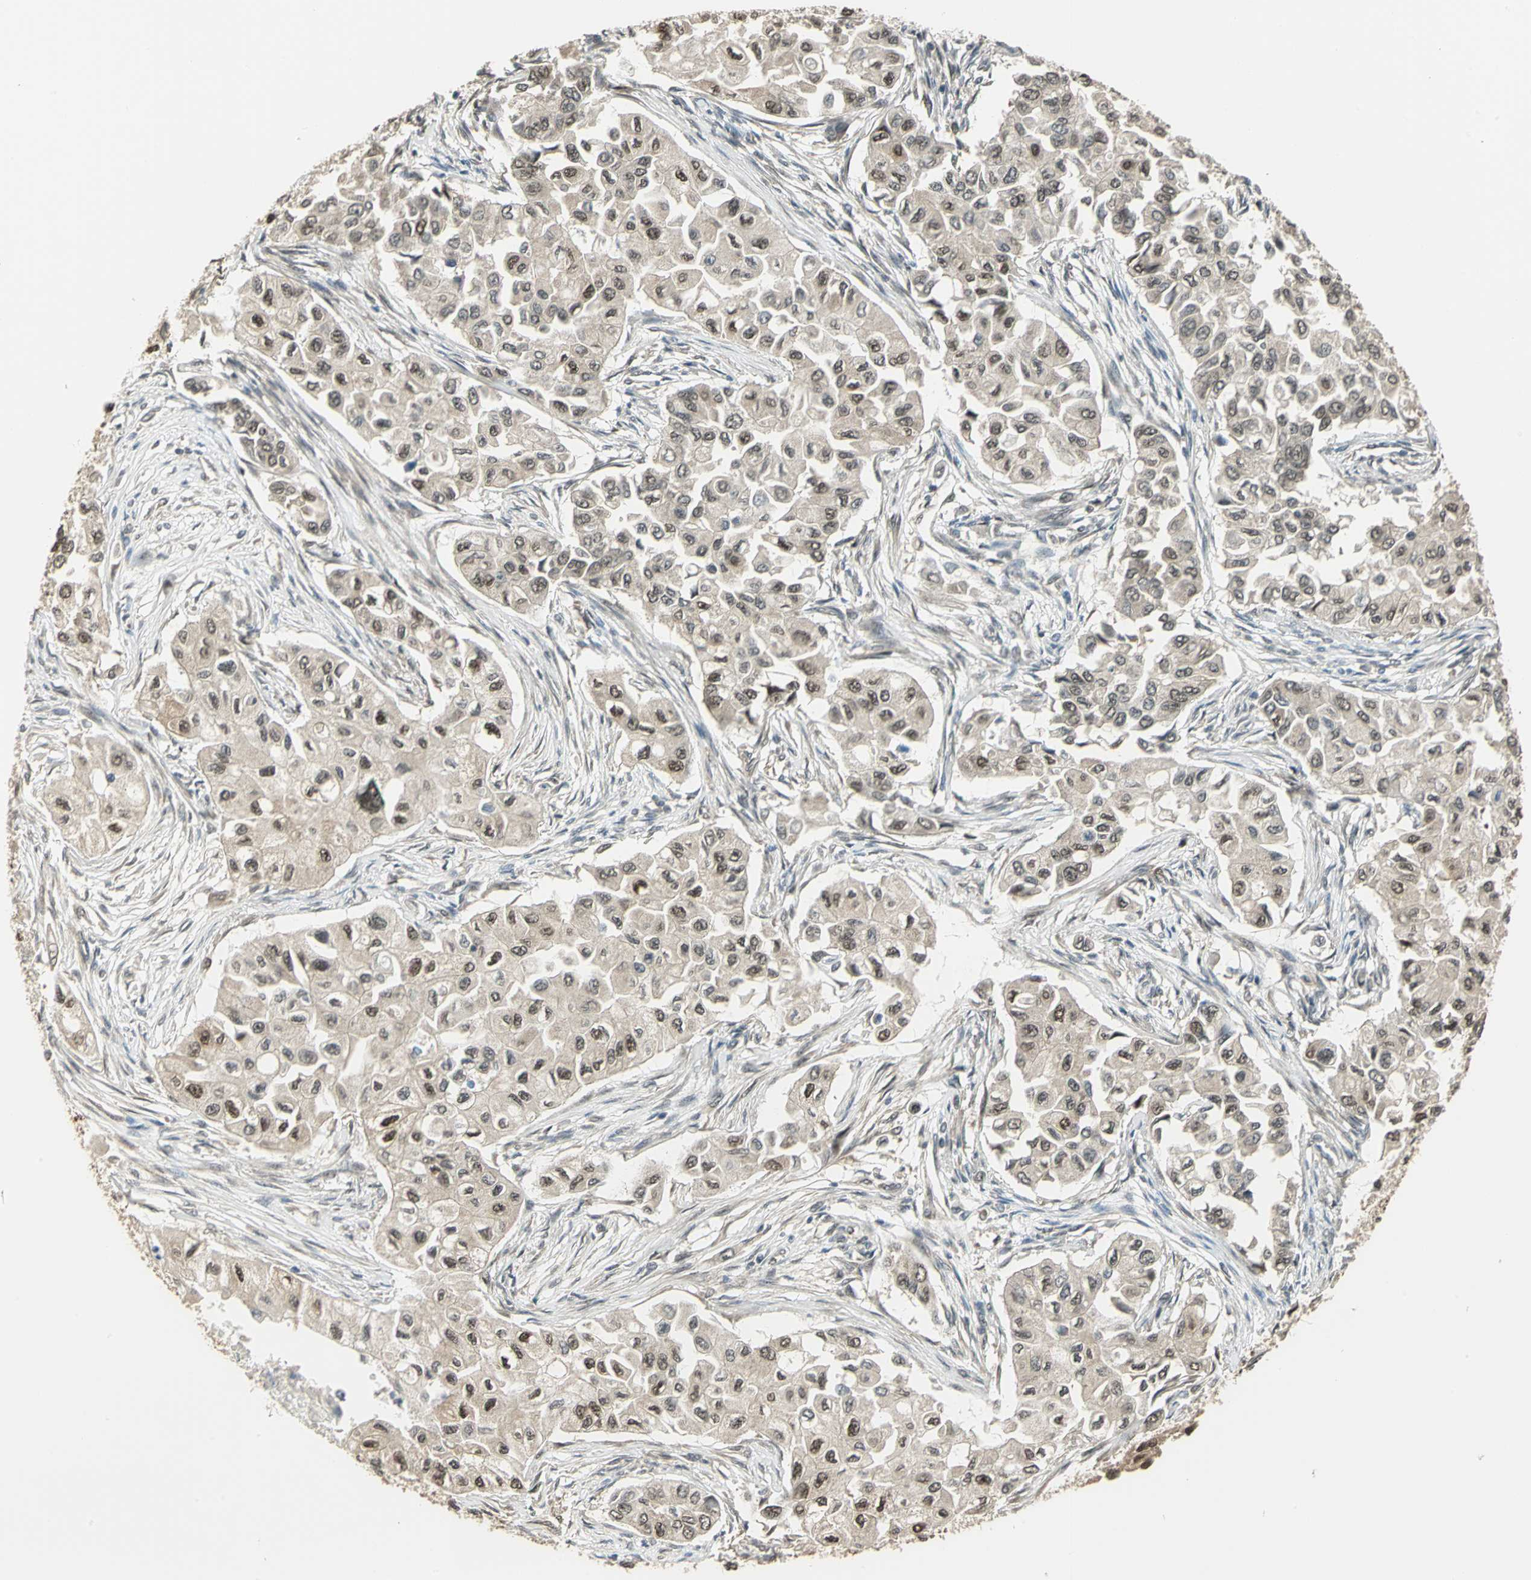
{"staining": {"intensity": "moderate", "quantity": ">75%", "location": "cytoplasmic/membranous,nuclear"}, "tissue": "breast cancer", "cell_type": "Tumor cells", "image_type": "cancer", "snomed": [{"axis": "morphology", "description": "Normal tissue, NOS"}, {"axis": "morphology", "description": "Duct carcinoma"}, {"axis": "topography", "description": "Breast"}], "caption": "An image of human breast invasive ductal carcinoma stained for a protein exhibits moderate cytoplasmic/membranous and nuclear brown staining in tumor cells.", "gene": "PSMC3", "patient": {"sex": "female", "age": 49}}